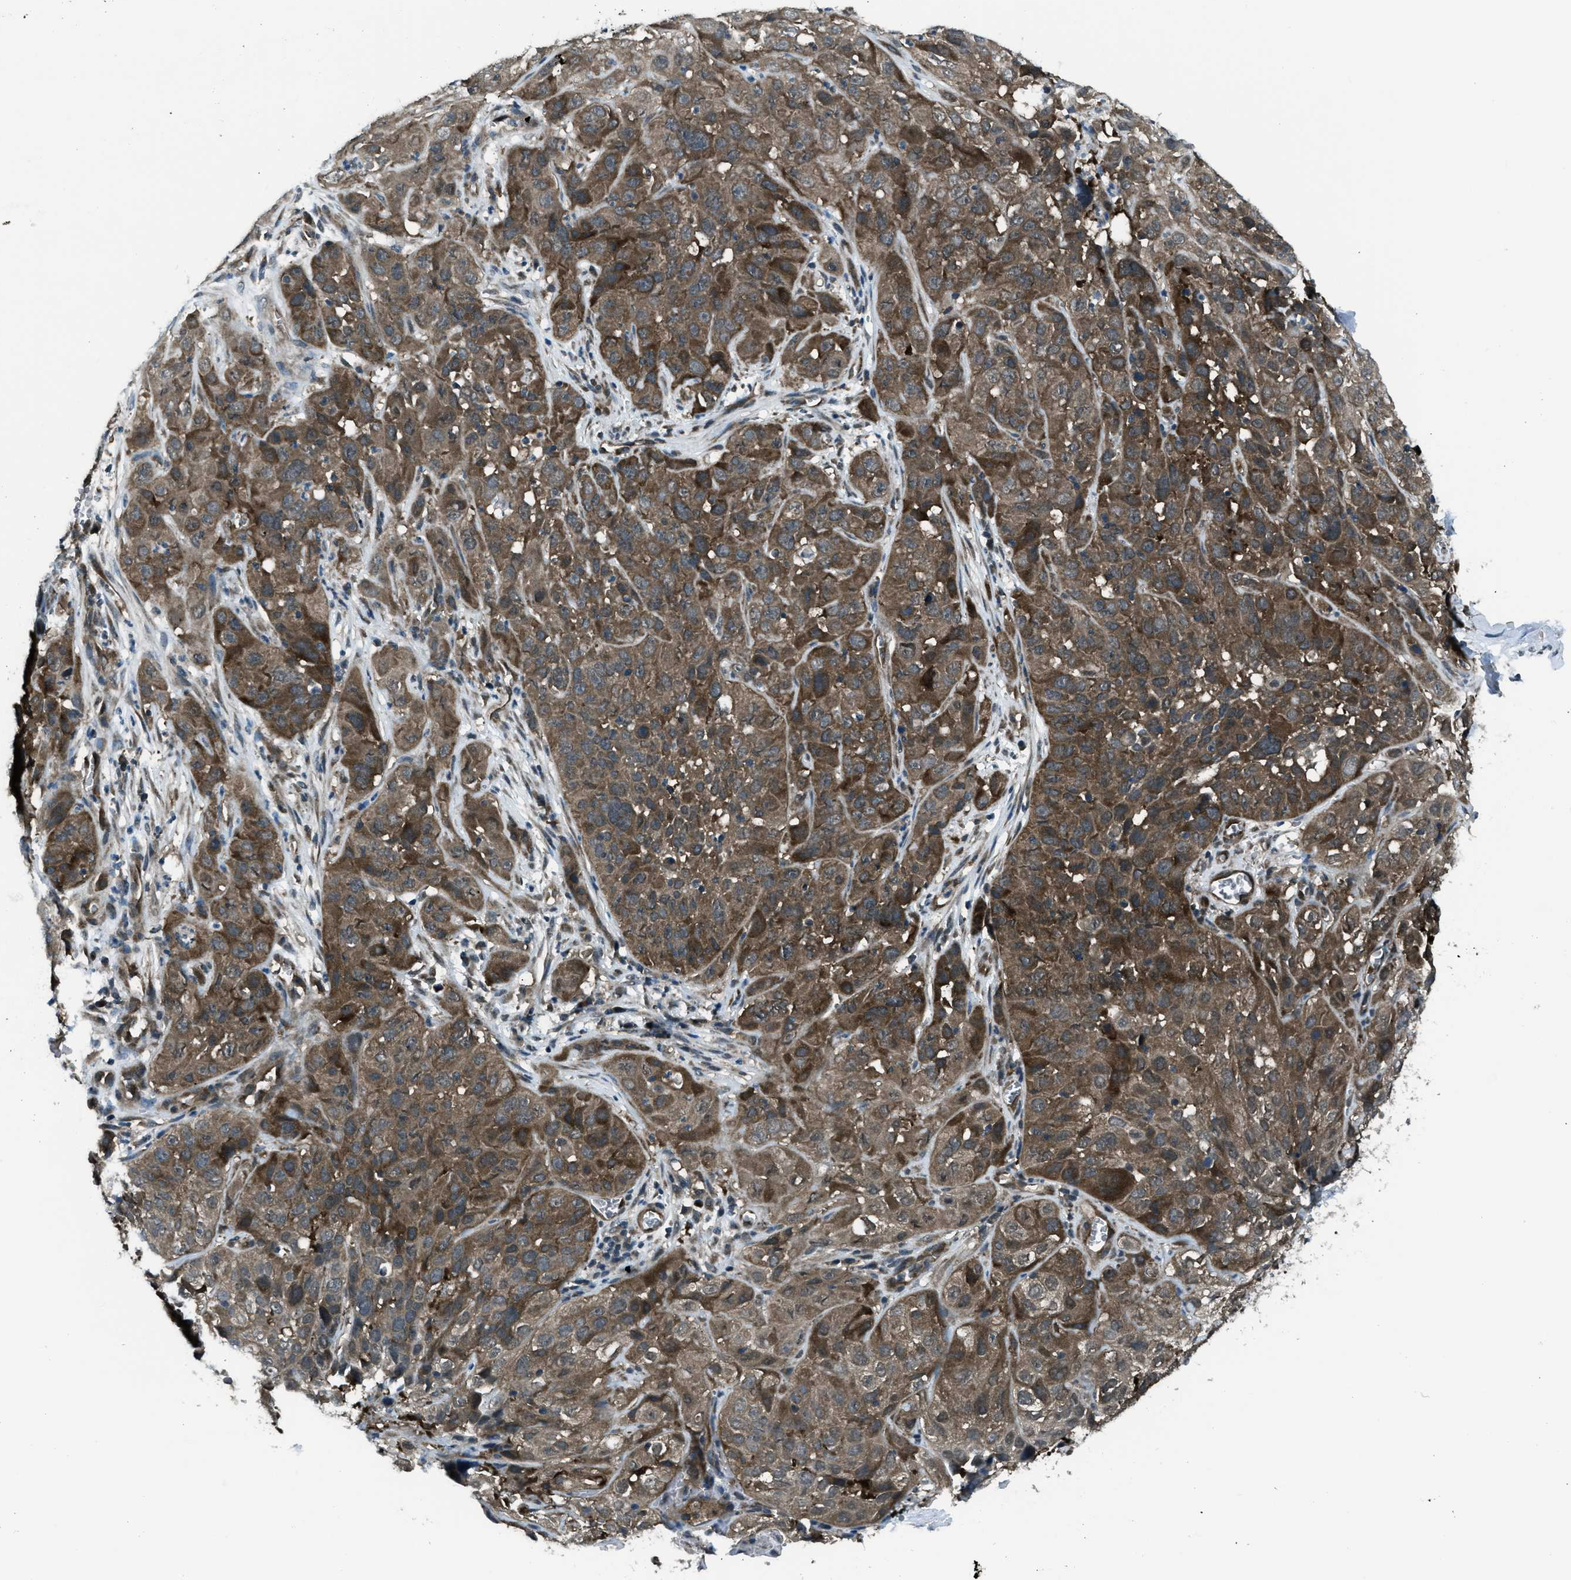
{"staining": {"intensity": "strong", "quantity": "25%-75%", "location": "cytoplasmic/membranous"}, "tissue": "cervical cancer", "cell_type": "Tumor cells", "image_type": "cancer", "snomed": [{"axis": "morphology", "description": "Squamous cell carcinoma, NOS"}, {"axis": "topography", "description": "Cervix"}], "caption": "About 25%-75% of tumor cells in human cervical cancer reveal strong cytoplasmic/membranous protein expression as visualized by brown immunohistochemical staining.", "gene": "ASAP2", "patient": {"sex": "female", "age": 32}}